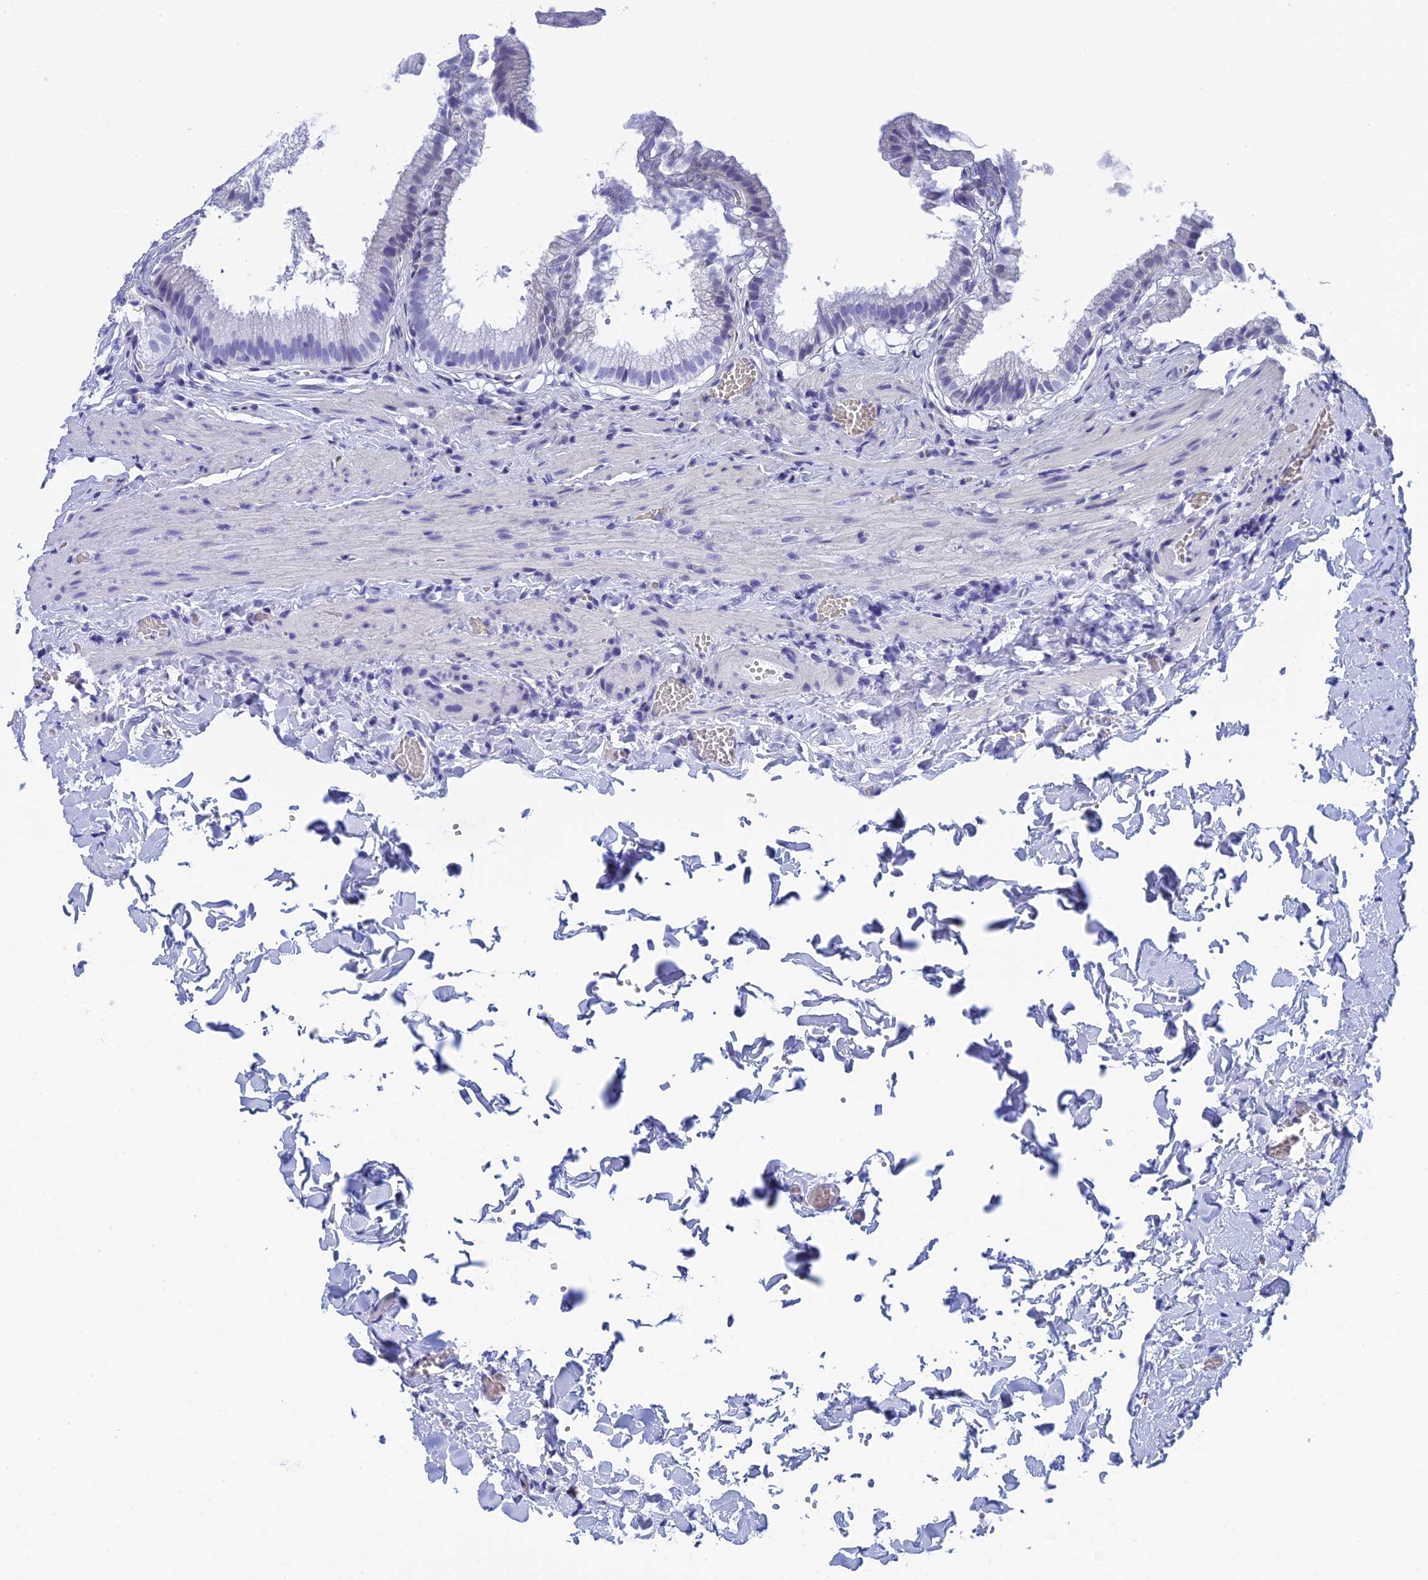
{"staining": {"intensity": "negative", "quantity": "none", "location": "none"}, "tissue": "gallbladder", "cell_type": "Glandular cells", "image_type": "normal", "snomed": [{"axis": "morphology", "description": "Normal tissue, NOS"}, {"axis": "topography", "description": "Gallbladder"}], "caption": "A high-resolution micrograph shows immunohistochemistry (IHC) staining of unremarkable gallbladder, which exhibits no significant expression in glandular cells. (DAB immunohistochemistry (IHC) visualized using brightfield microscopy, high magnification).", "gene": "TEX101", "patient": {"sex": "male", "age": 38}}